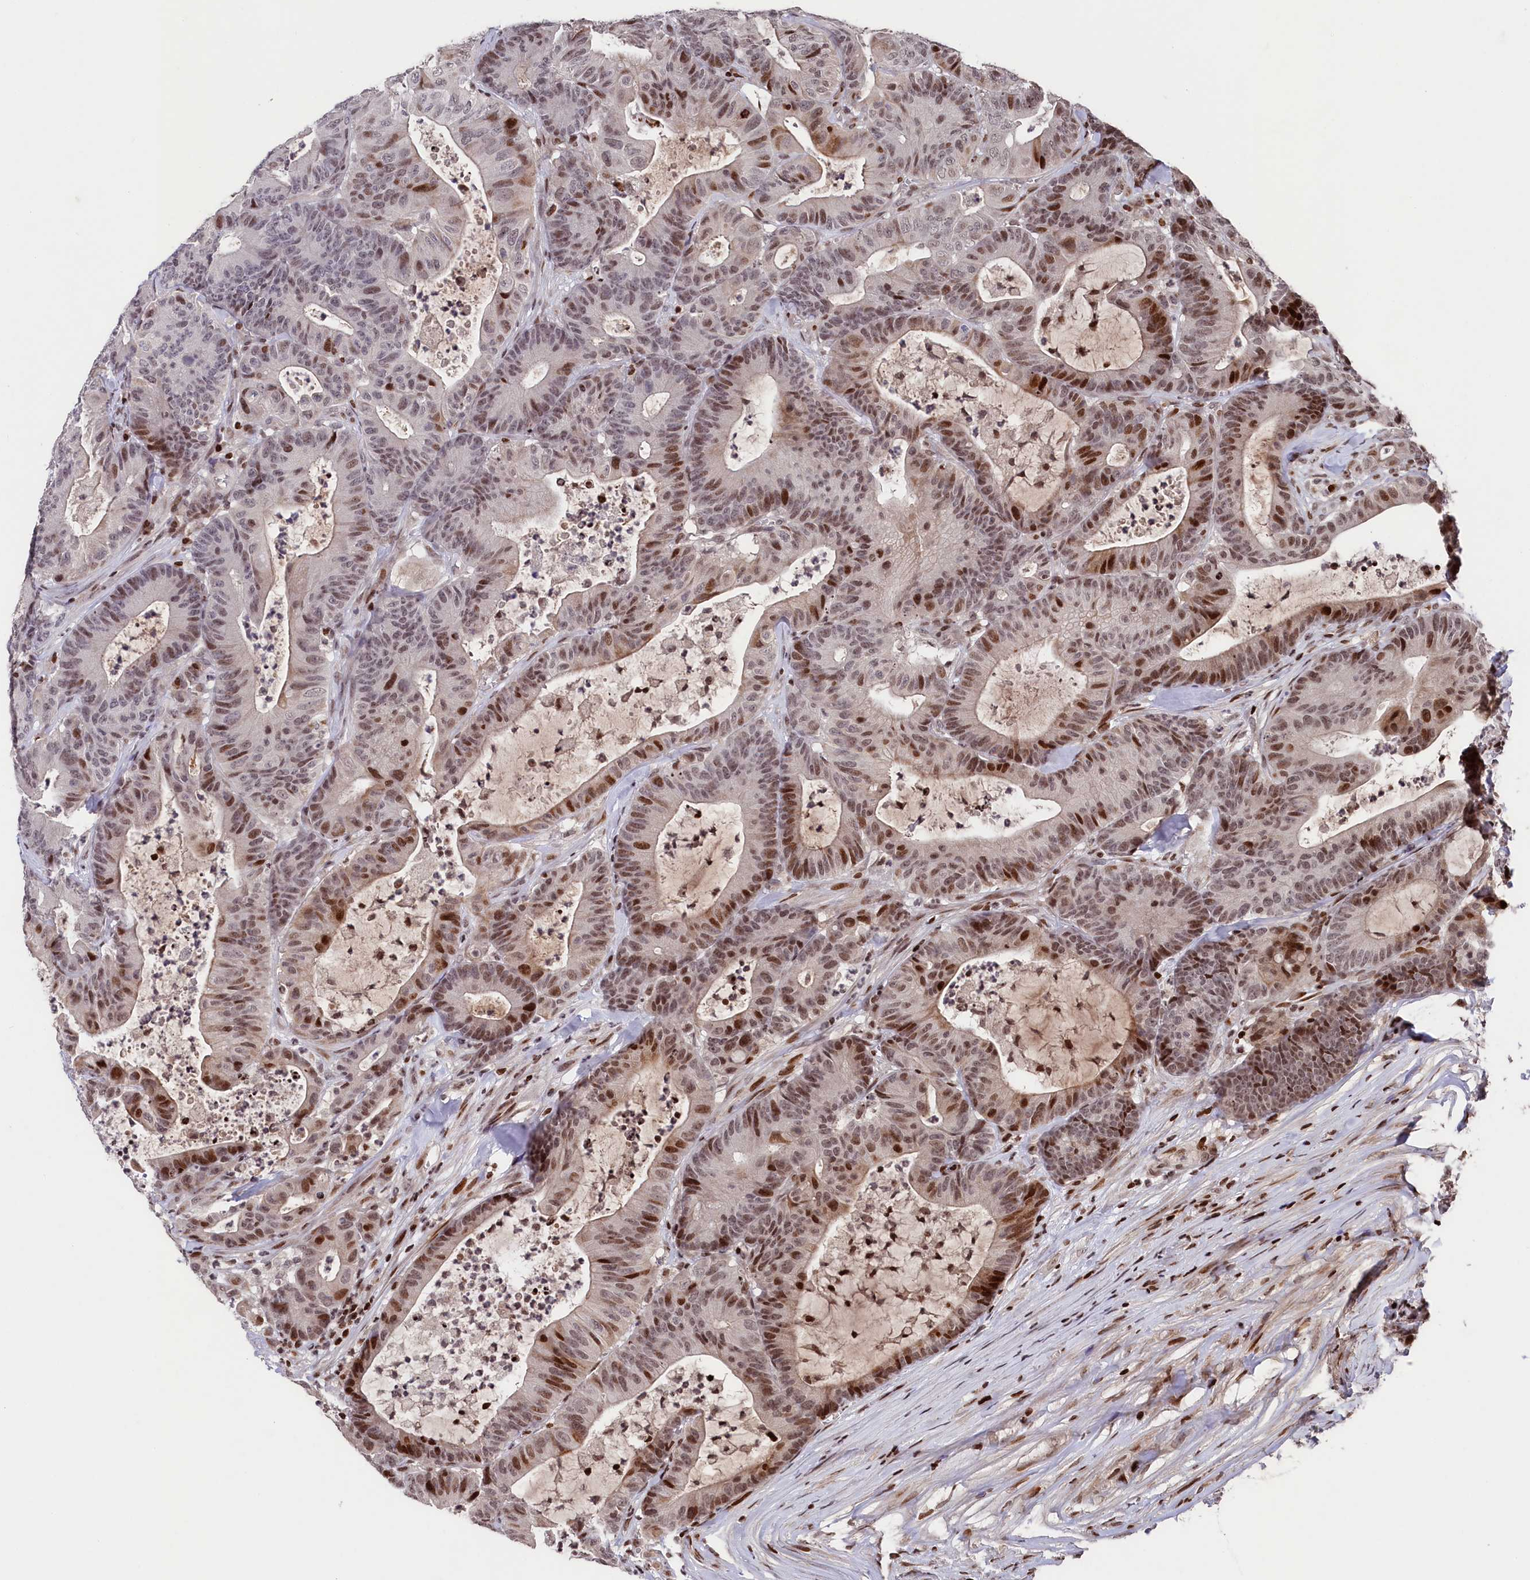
{"staining": {"intensity": "strong", "quantity": "<25%", "location": "nuclear"}, "tissue": "colorectal cancer", "cell_type": "Tumor cells", "image_type": "cancer", "snomed": [{"axis": "morphology", "description": "Adenocarcinoma, NOS"}, {"axis": "topography", "description": "Colon"}], "caption": "Protein expression analysis of colorectal adenocarcinoma demonstrates strong nuclear expression in about <25% of tumor cells.", "gene": "MCF2L2", "patient": {"sex": "female", "age": 84}}